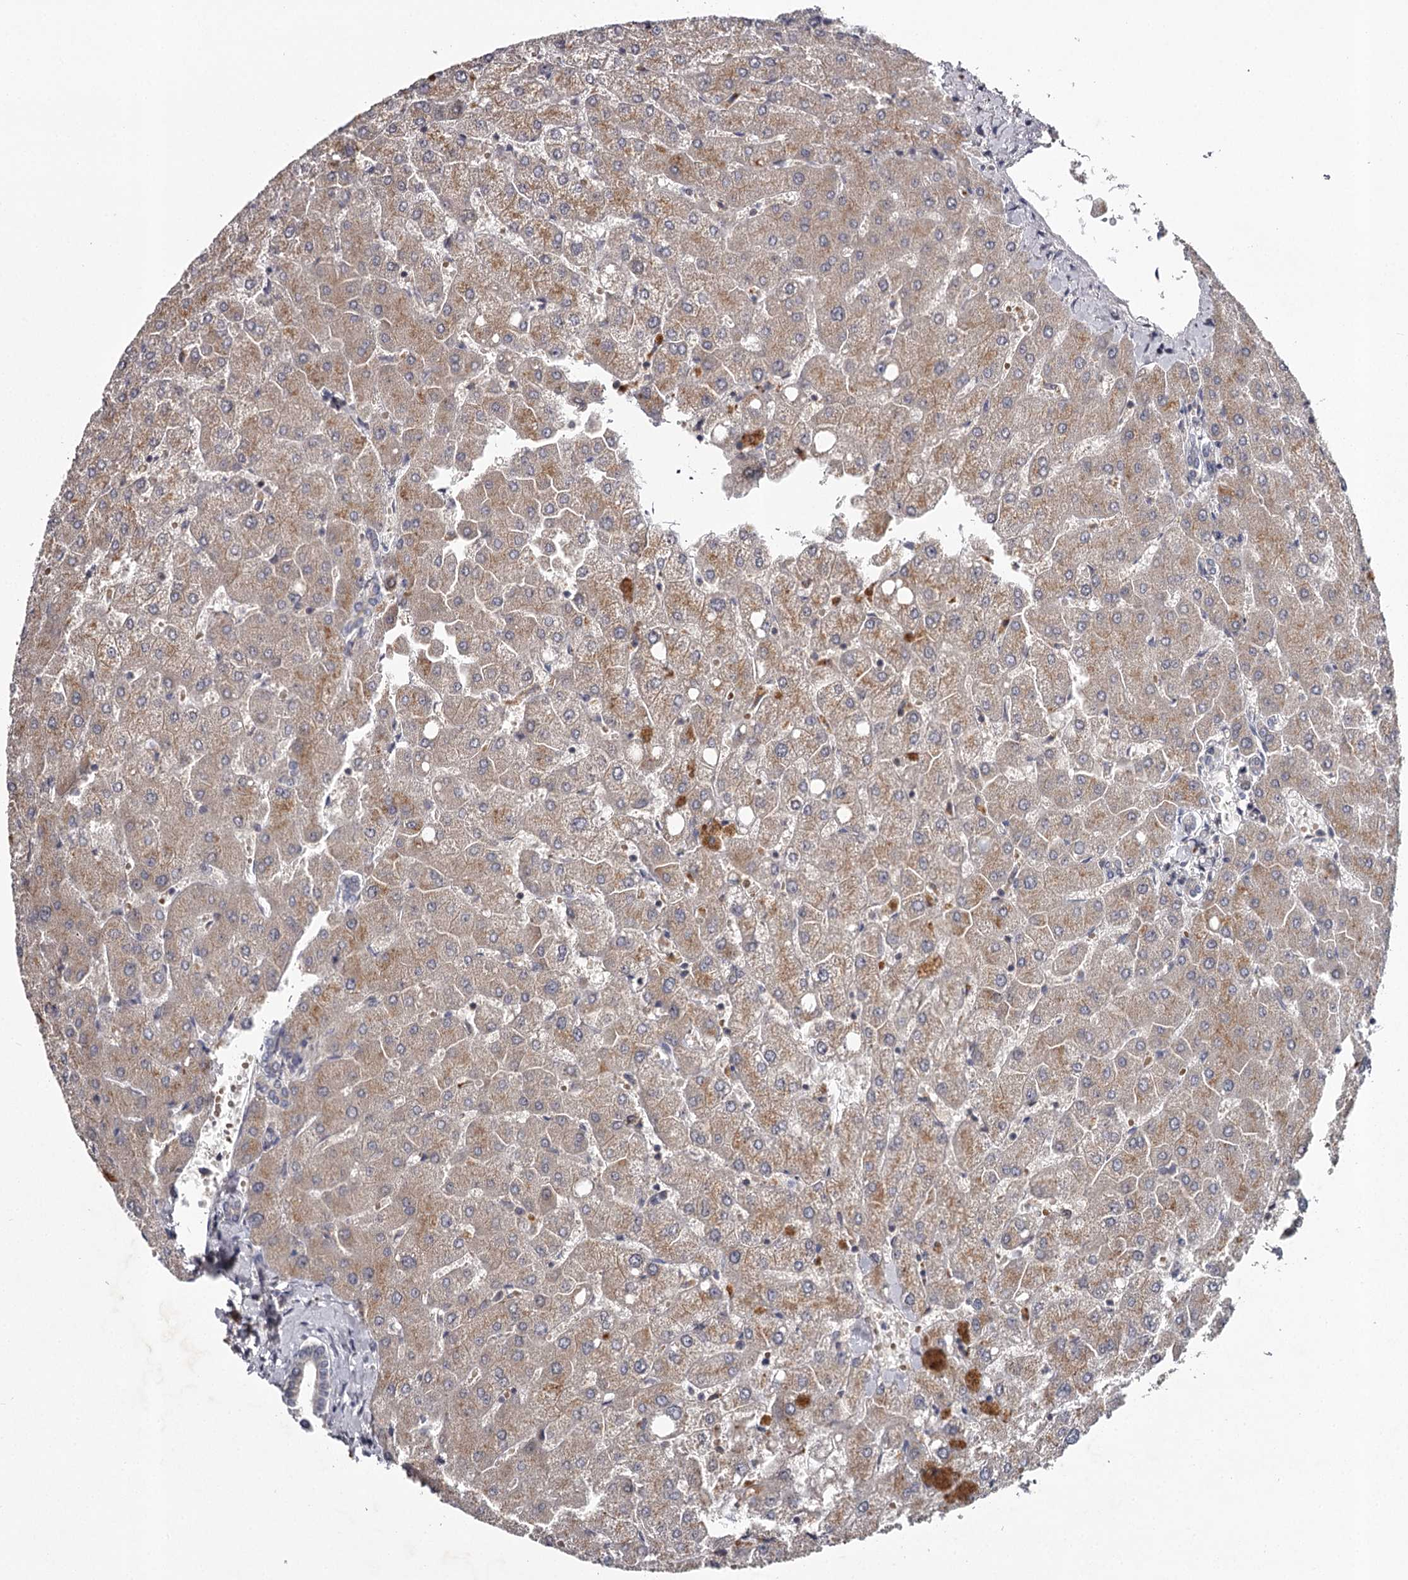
{"staining": {"intensity": "negative", "quantity": "none", "location": "none"}, "tissue": "liver", "cell_type": "Cholangiocytes", "image_type": "normal", "snomed": [{"axis": "morphology", "description": "Normal tissue, NOS"}, {"axis": "topography", "description": "Liver"}], "caption": "A micrograph of liver stained for a protein reveals no brown staining in cholangiocytes. (DAB (3,3'-diaminobenzidine) immunohistochemistry visualized using brightfield microscopy, high magnification).", "gene": "RASSF6", "patient": {"sex": "female", "age": 54}}